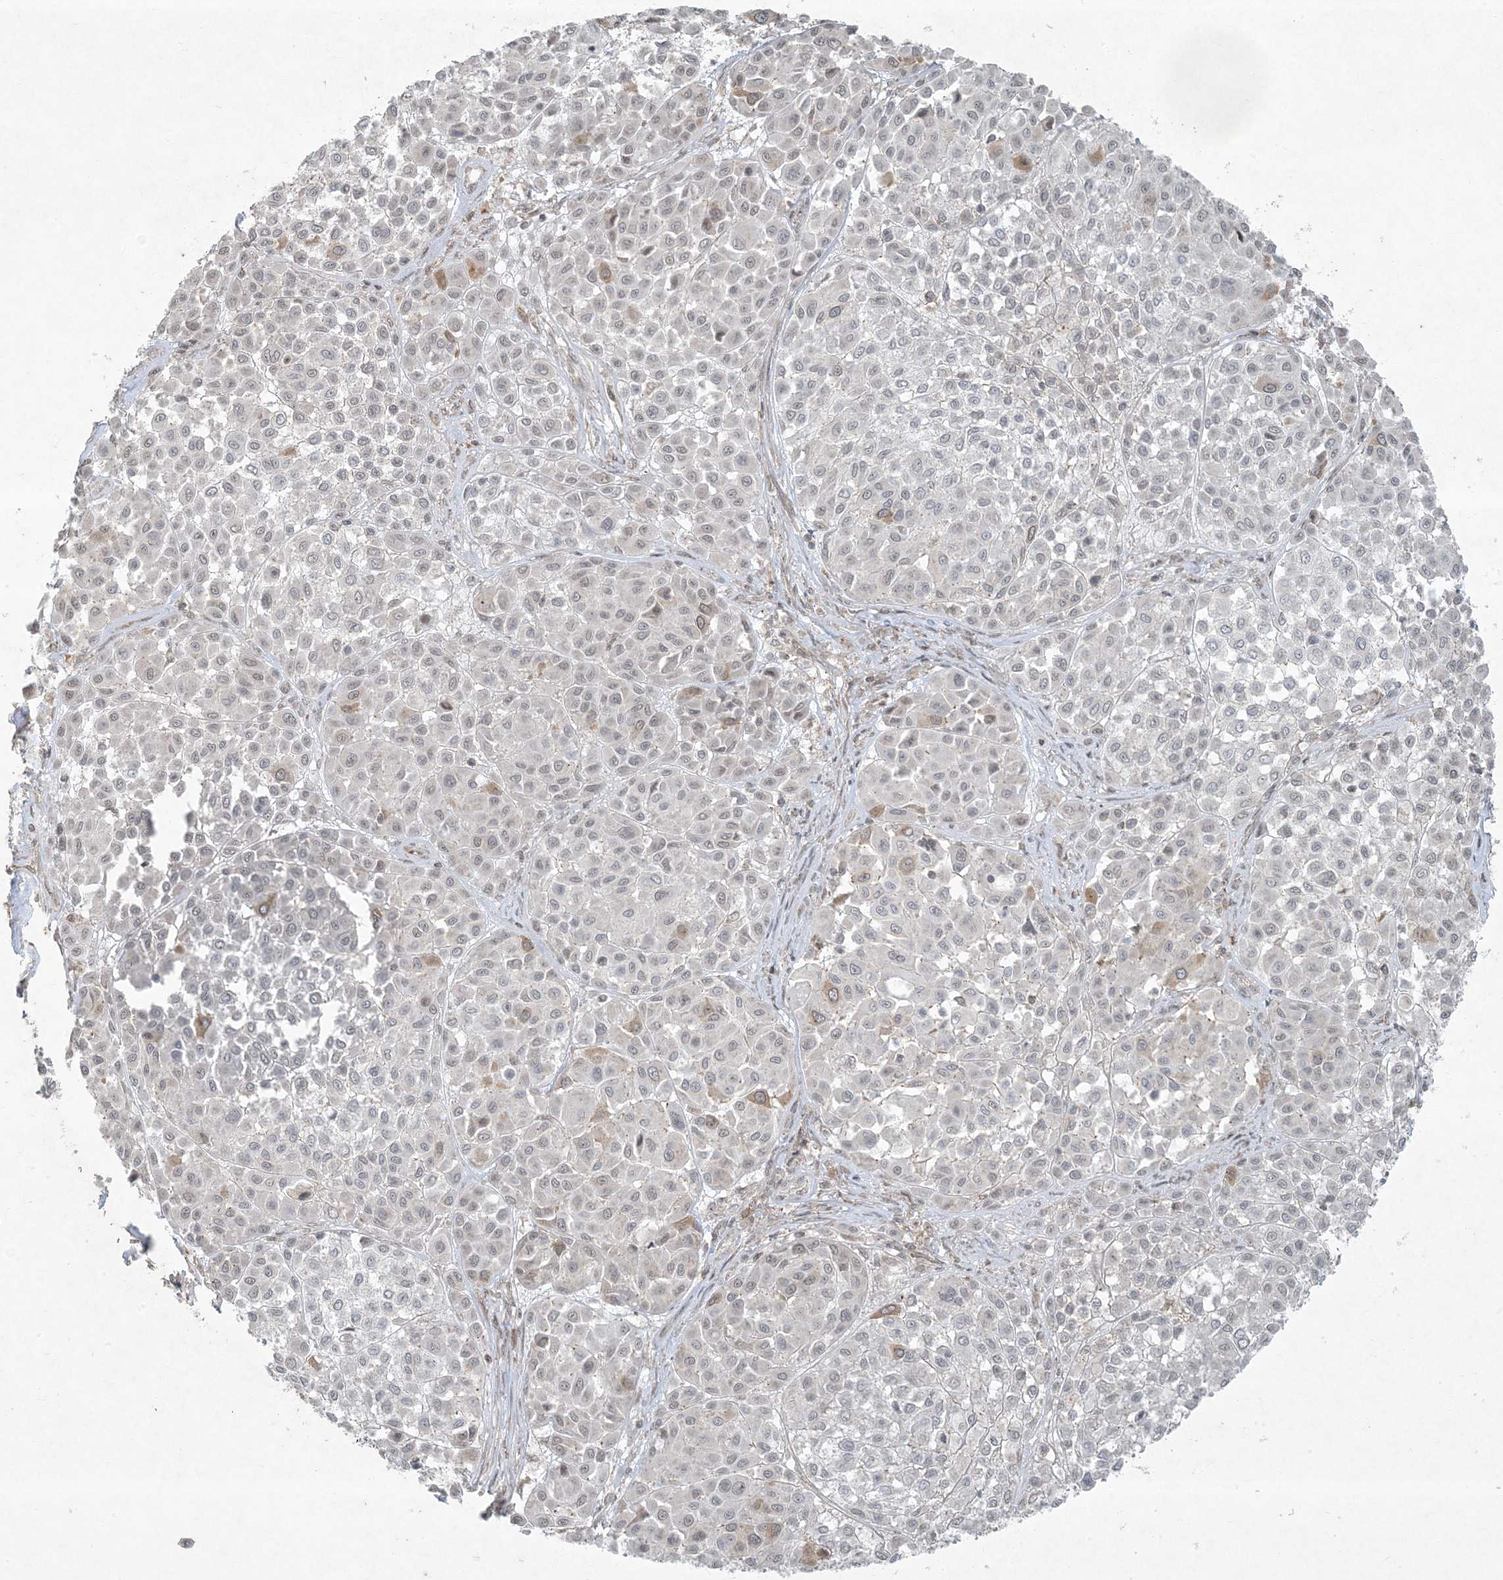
{"staining": {"intensity": "weak", "quantity": "<25%", "location": "cytoplasmic/membranous"}, "tissue": "melanoma", "cell_type": "Tumor cells", "image_type": "cancer", "snomed": [{"axis": "morphology", "description": "Malignant melanoma, Metastatic site"}, {"axis": "topography", "description": "Soft tissue"}], "caption": "Tumor cells are negative for brown protein staining in malignant melanoma (metastatic site).", "gene": "ZNF263", "patient": {"sex": "male", "age": 41}}